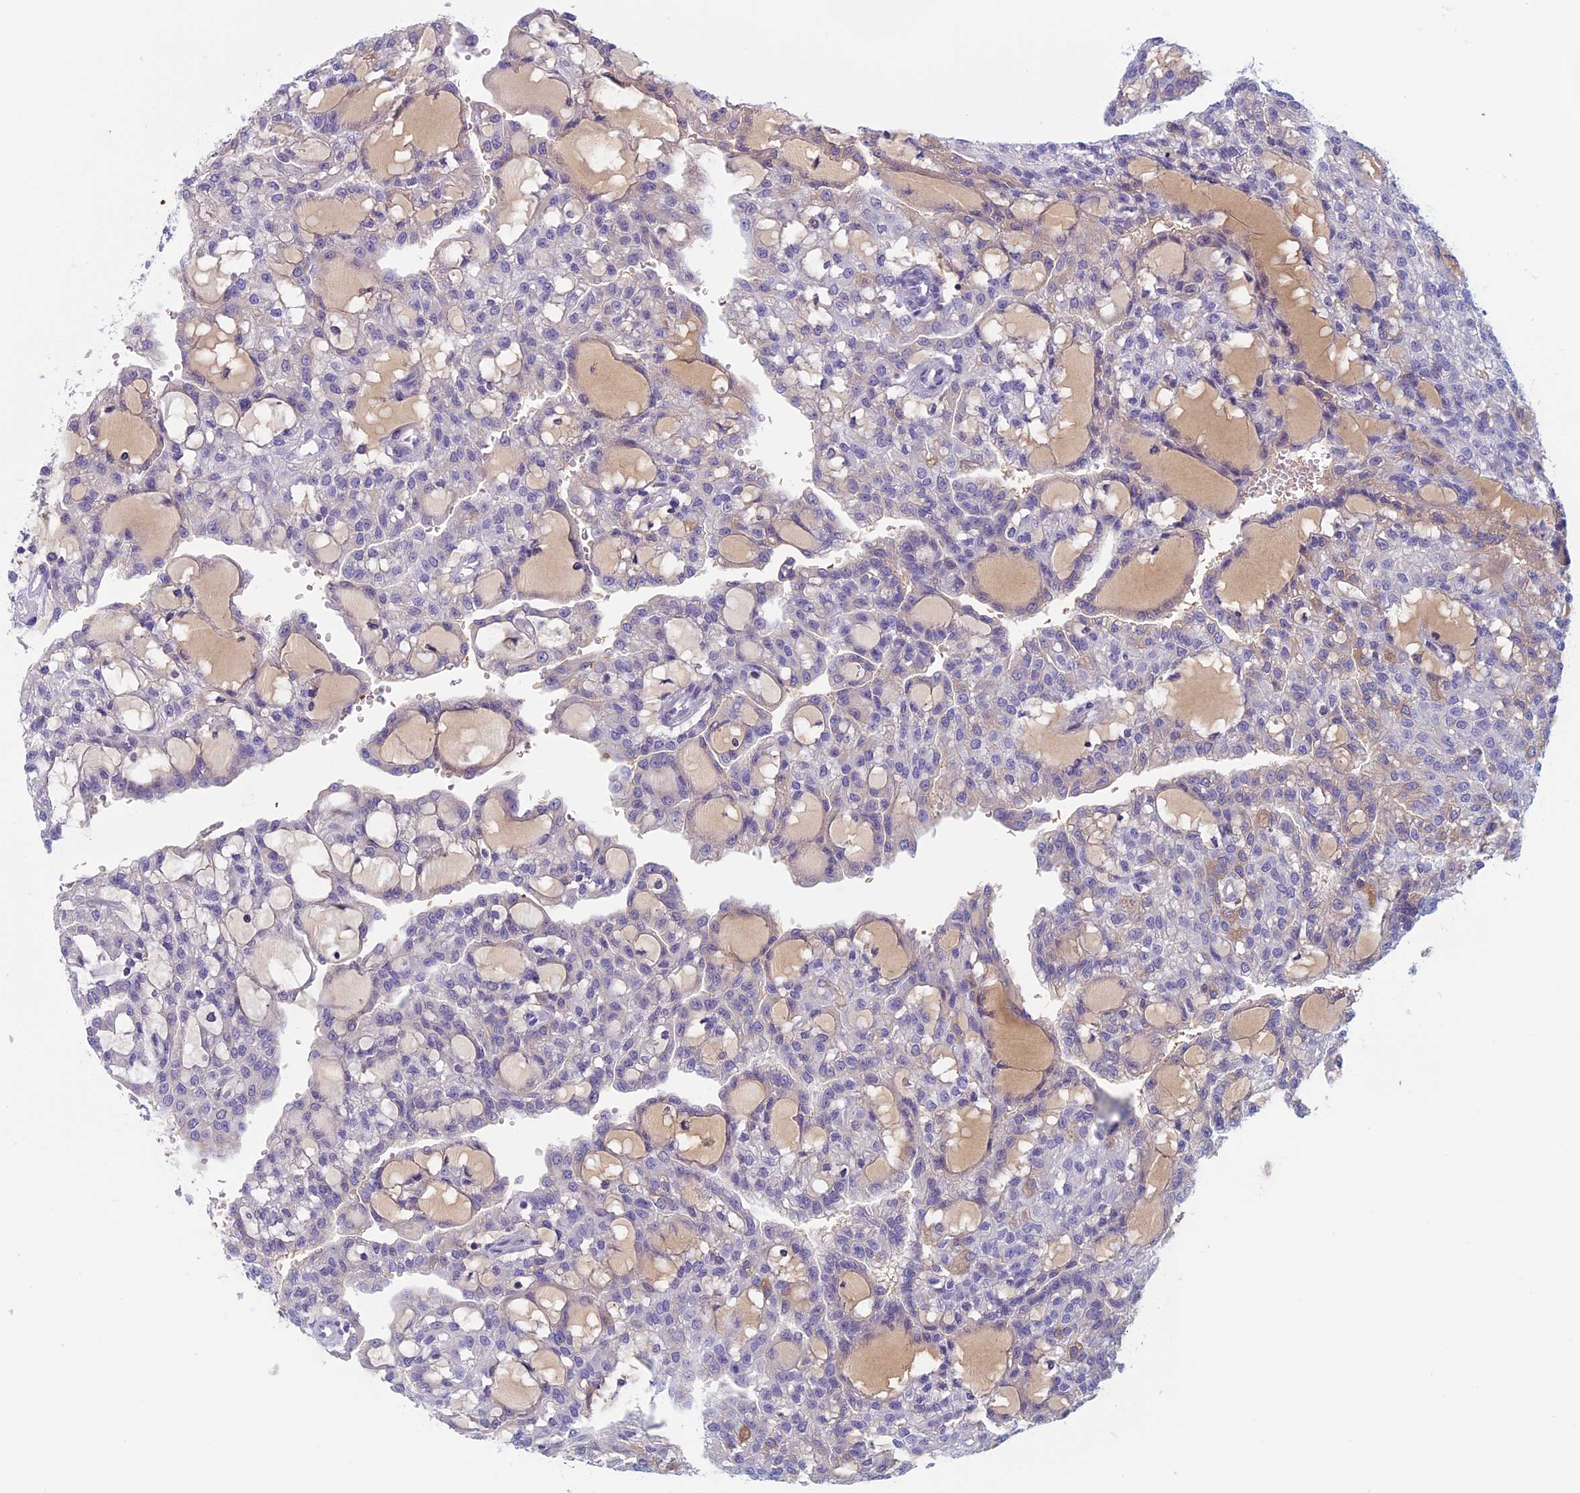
{"staining": {"intensity": "negative", "quantity": "none", "location": "none"}, "tissue": "renal cancer", "cell_type": "Tumor cells", "image_type": "cancer", "snomed": [{"axis": "morphology", "description": "Adenocarcinoma, NOS"}, {"axis": "topography", "description": "Kidney"}], "caption": "There is no significant staining in tumor cells of renal cancer.", "gene": "ANGPTL2", "patient": {"sex": "male", "age": 63}}